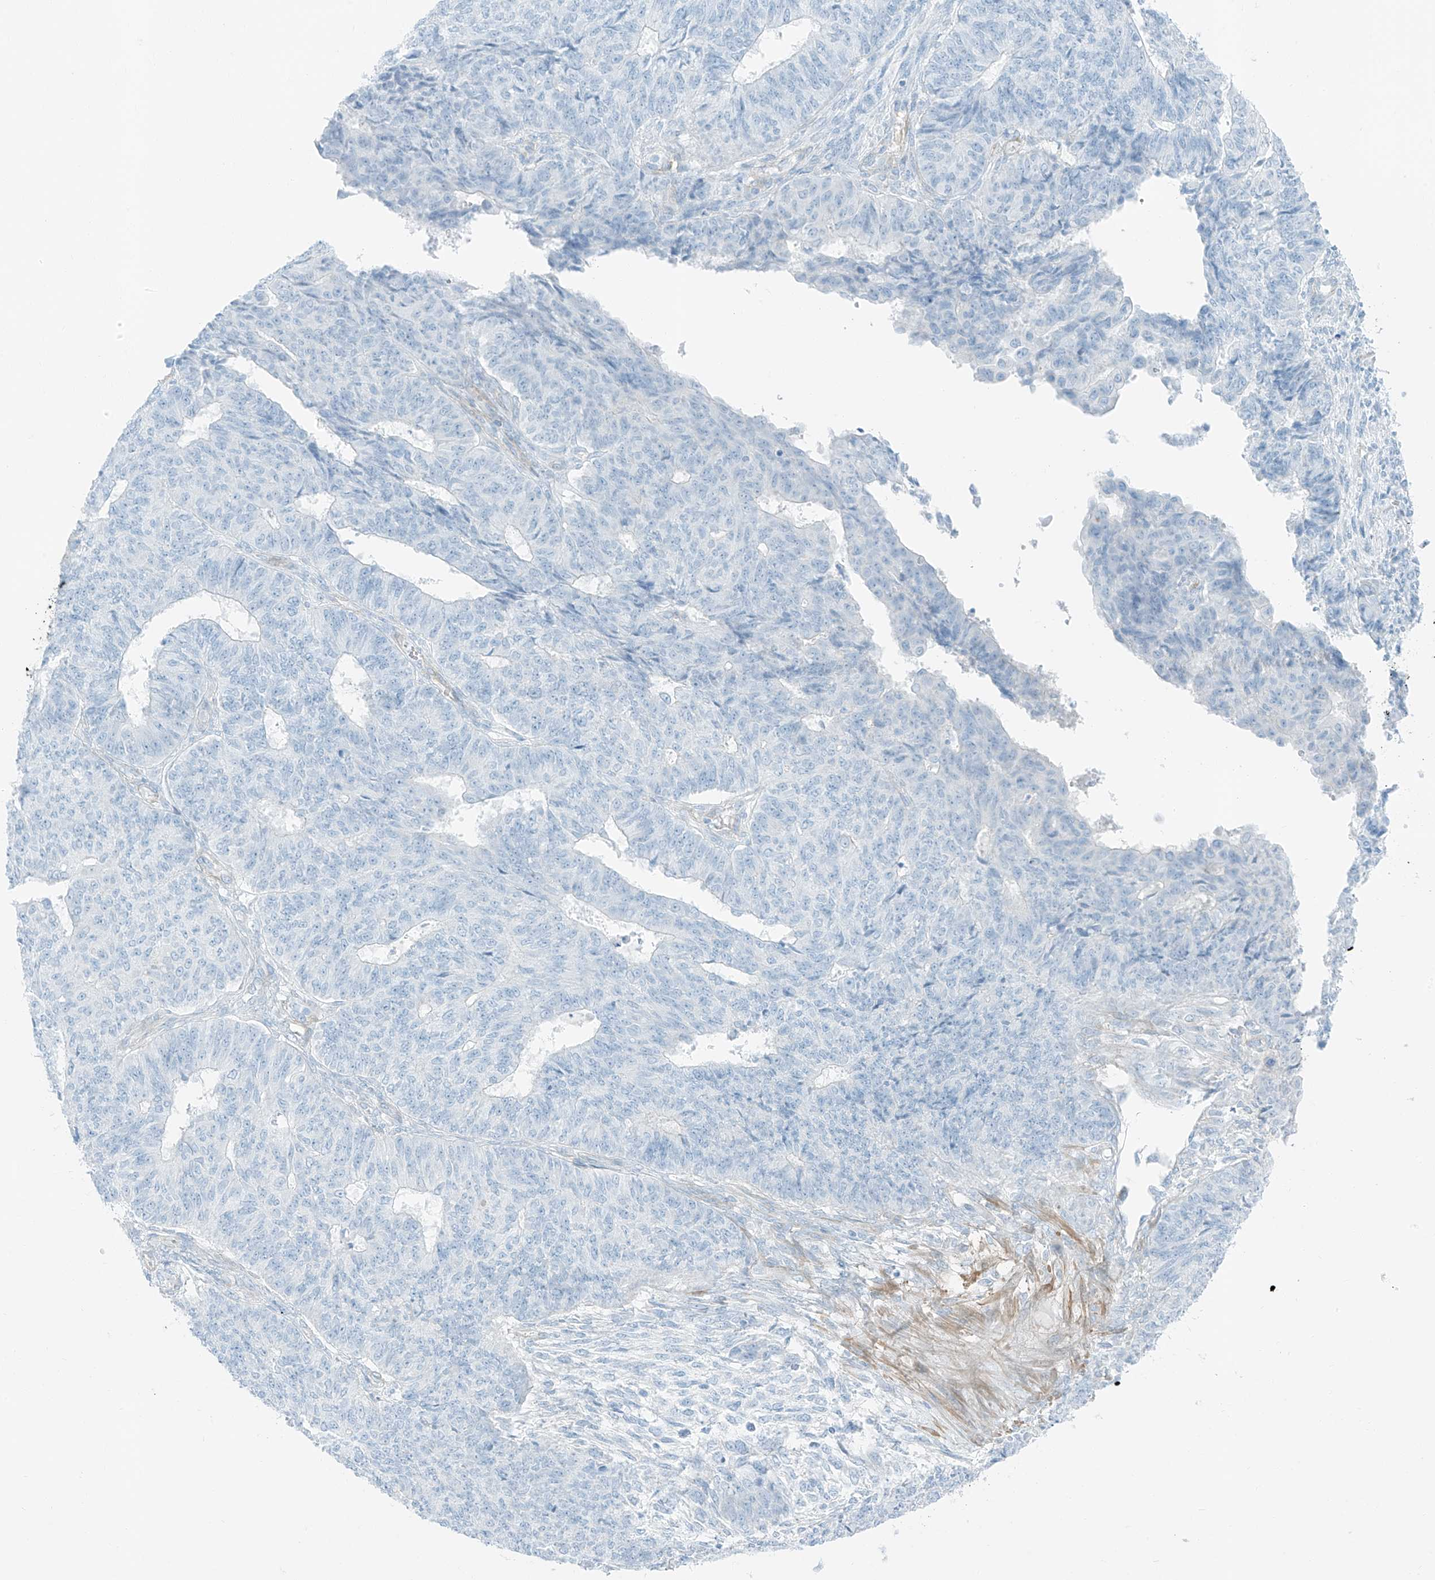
{"staining": {"intensity": "negative", "quantity": "none", "location": "none"}, "tissue": "endometrial cancer", "cell_type": "Tumor cells", "image_type": "cancer", "snomed": [{"axis": "morphology", "description": "Adenocarcinoma, NOS"}, {"axis": "topography", "description": "Endometrium"}], "caption": "Adenocarcinoma (endometrial) was stained to show a protein in brown. There is no significant staining in tumor cells.", "gene": "SMCP", "patient": {"sex": "female", "age": 32}}